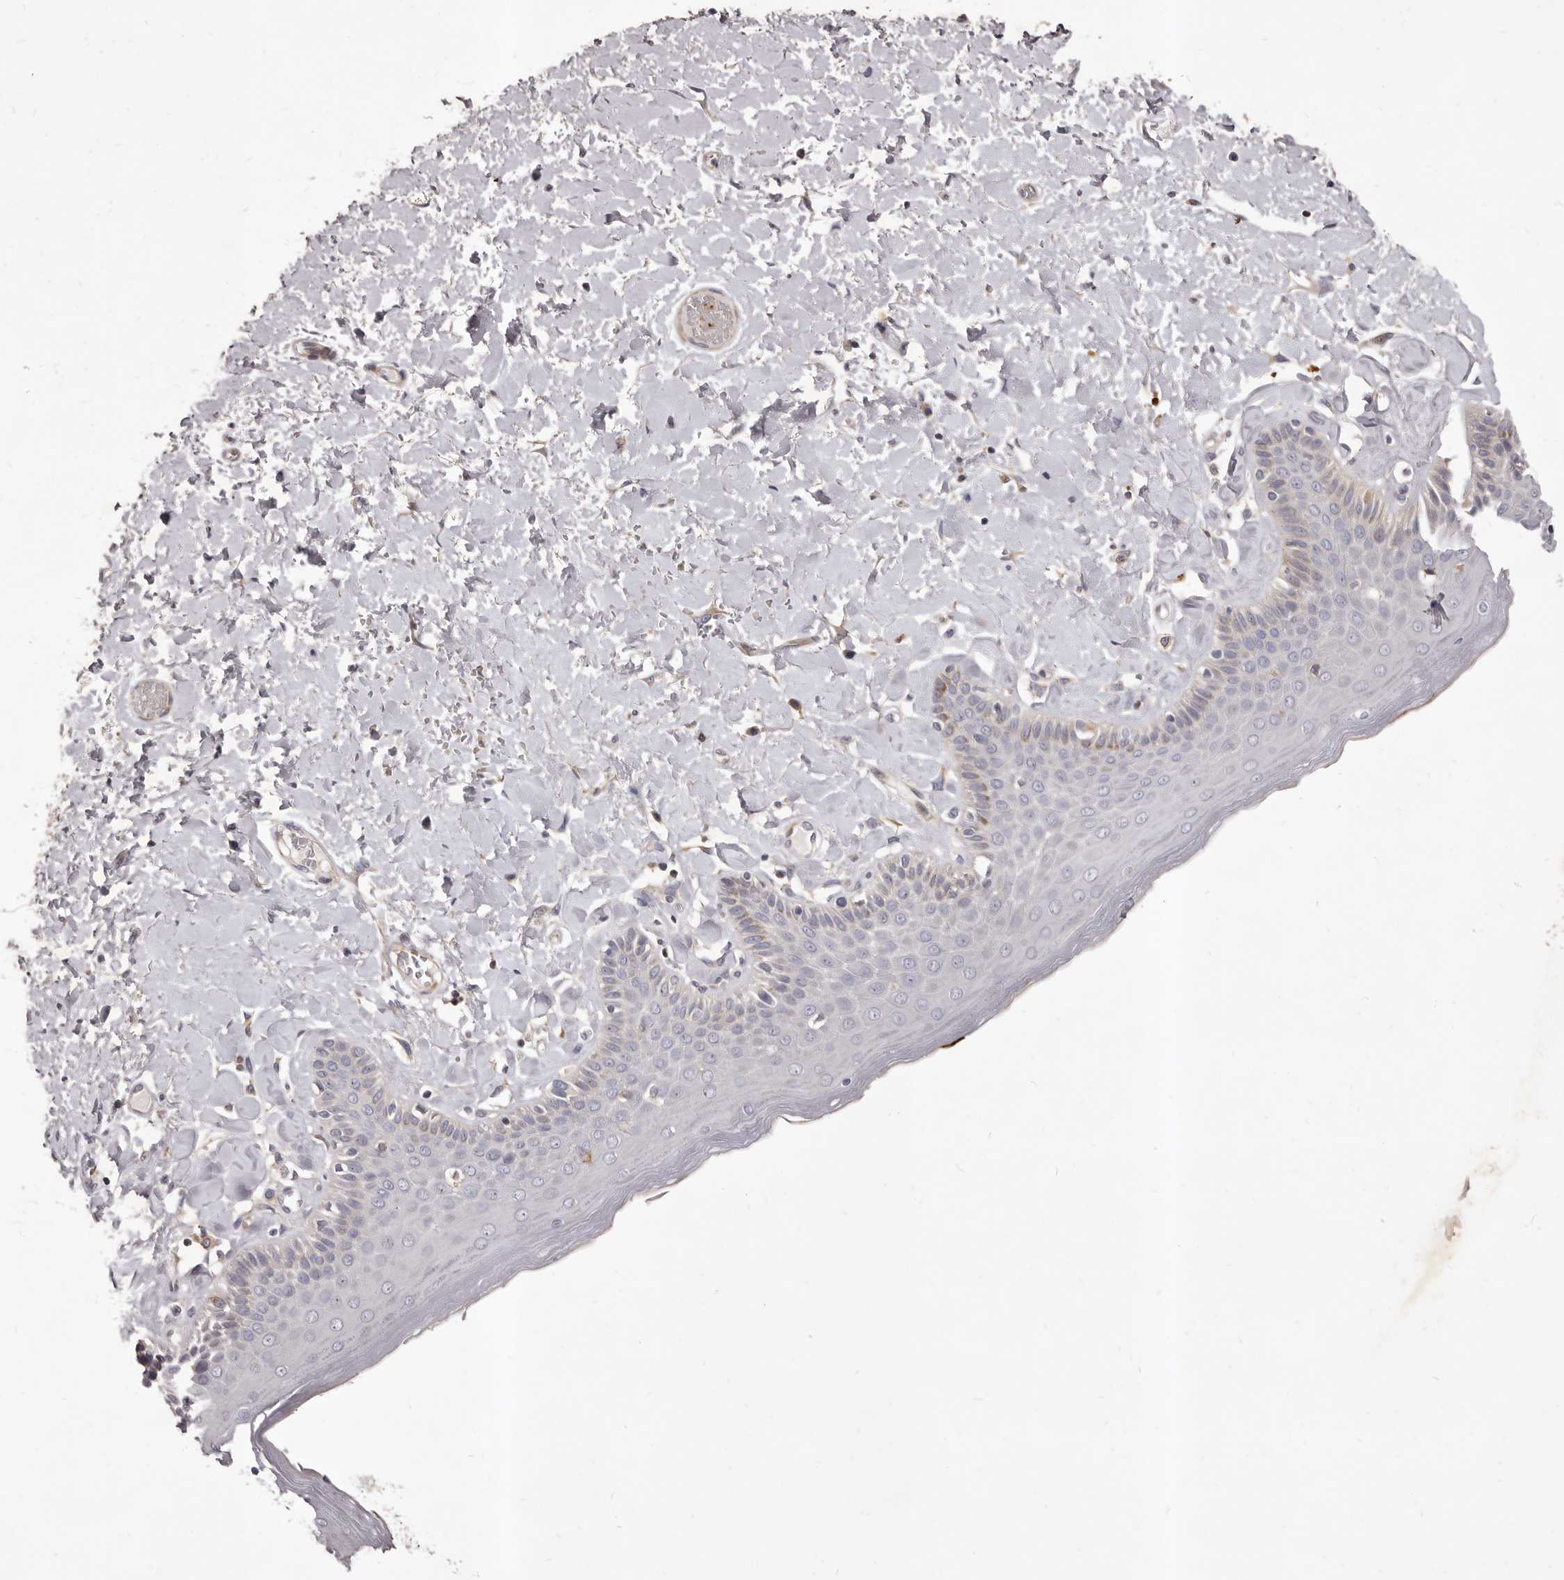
{"staining": {"intensity": "weak", "quantity": "<25%", "location": "cytoplasmic/membranous"}, "tissue": "skin", "cell_type": "Epidermal cells", "image_type": "normal", "snomed": [{"axis": "morphology", "description": "Normal tissue, NOS"}, {"axis": "topography", "description": "Anal"}], "caption": "The histopathology image exhibits no significant staining in epidermal cells of skin.", "gene": "ALPK1", "patient": {"sex": "male", "age": 69}}